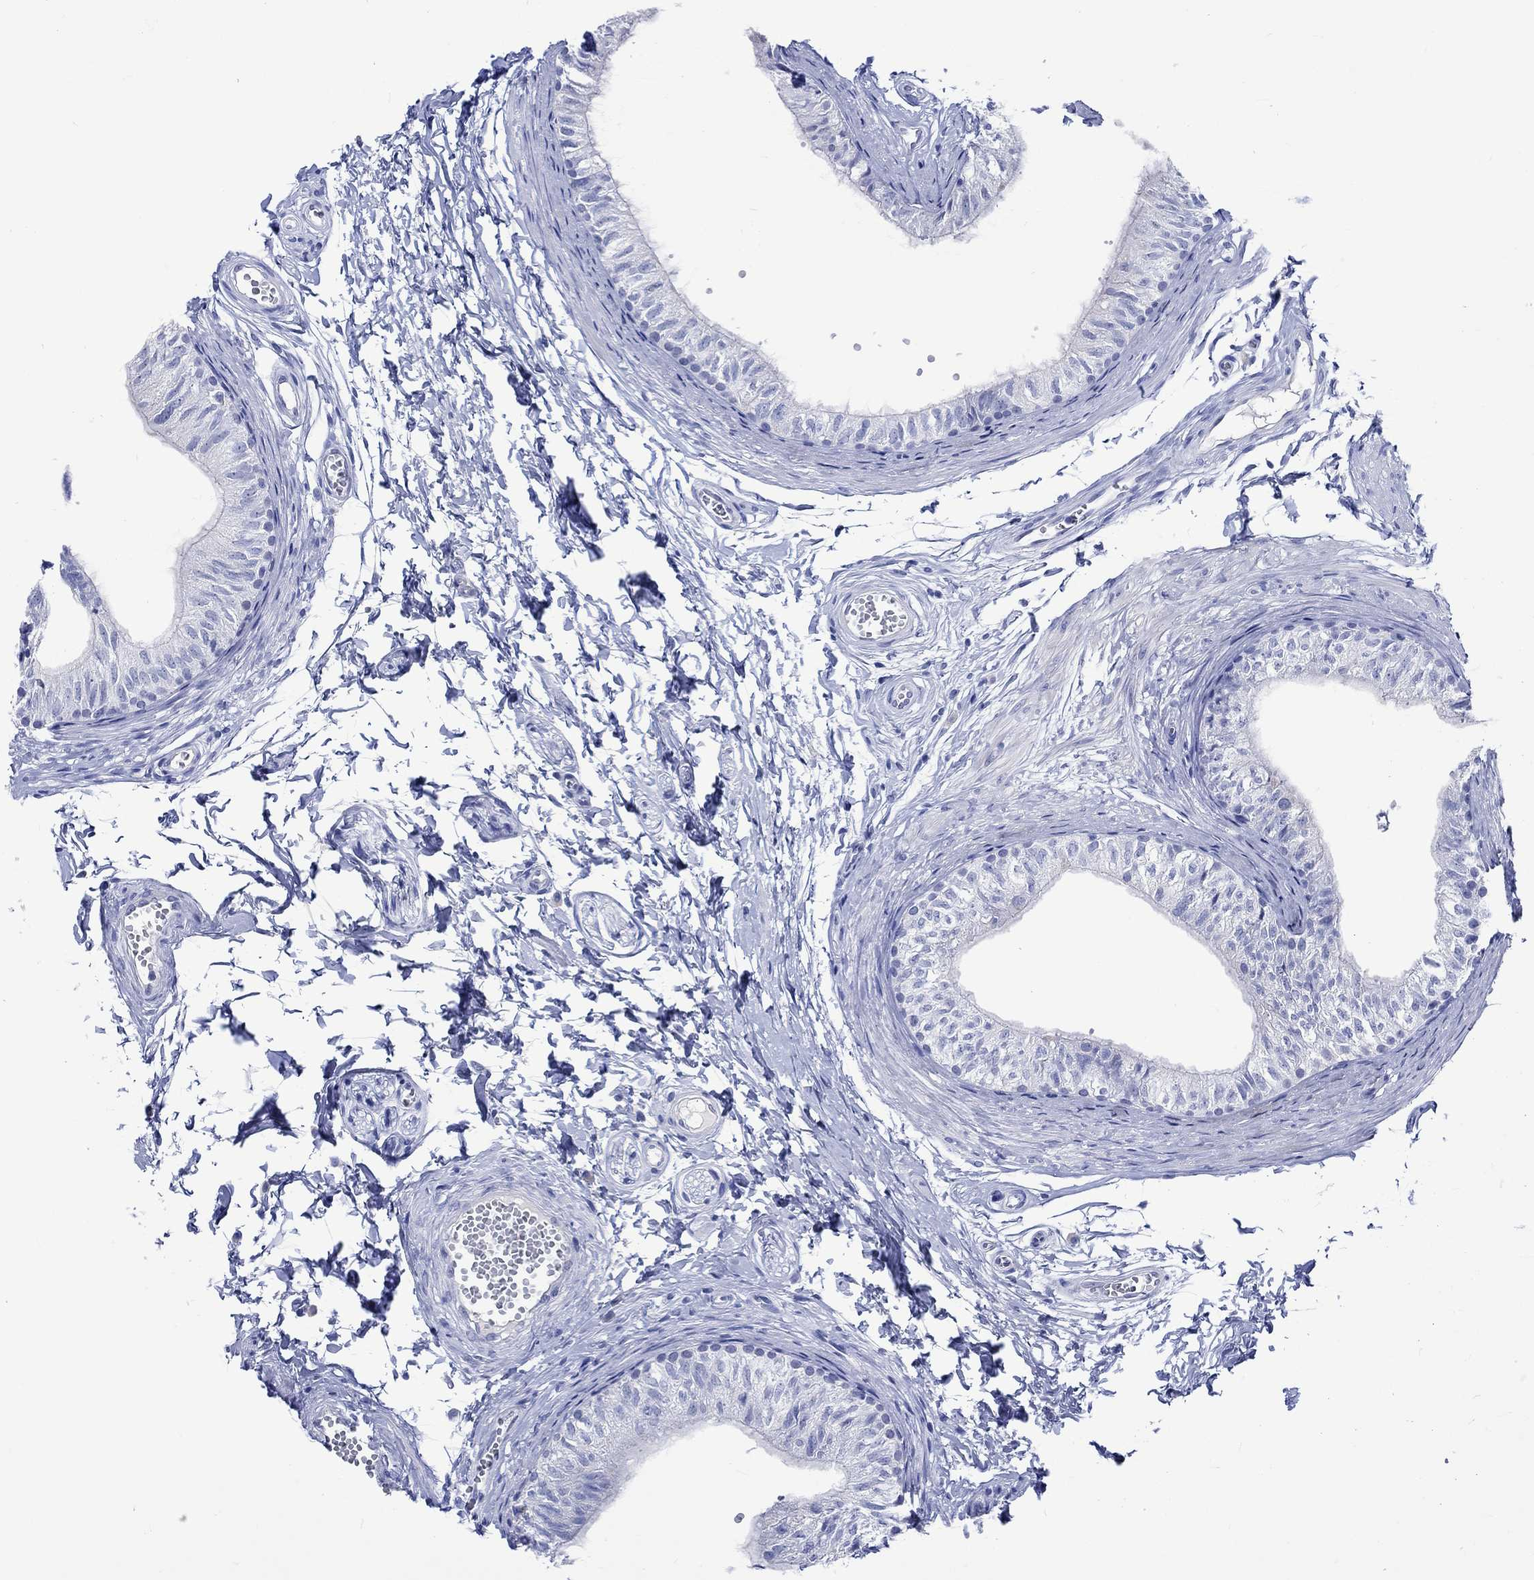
{"staining": {"intensity": "negative", "quantity": "none", "location": "none"}, "tissue": "epididymis", "cell_type": "Glandular cells", "image_type": "normal", "snomed": [{"axis": "morphology", "description": "Normal tissue, NOS"}, {"axis": "topography", "description": "Epididymis"}], "caption": "Unremarkable epididymis was stained to show a protein in brown. There is no significant expression in glandular cells.", "gene": "KLHL33", "patient": {"sex": "male", "age": 22}}